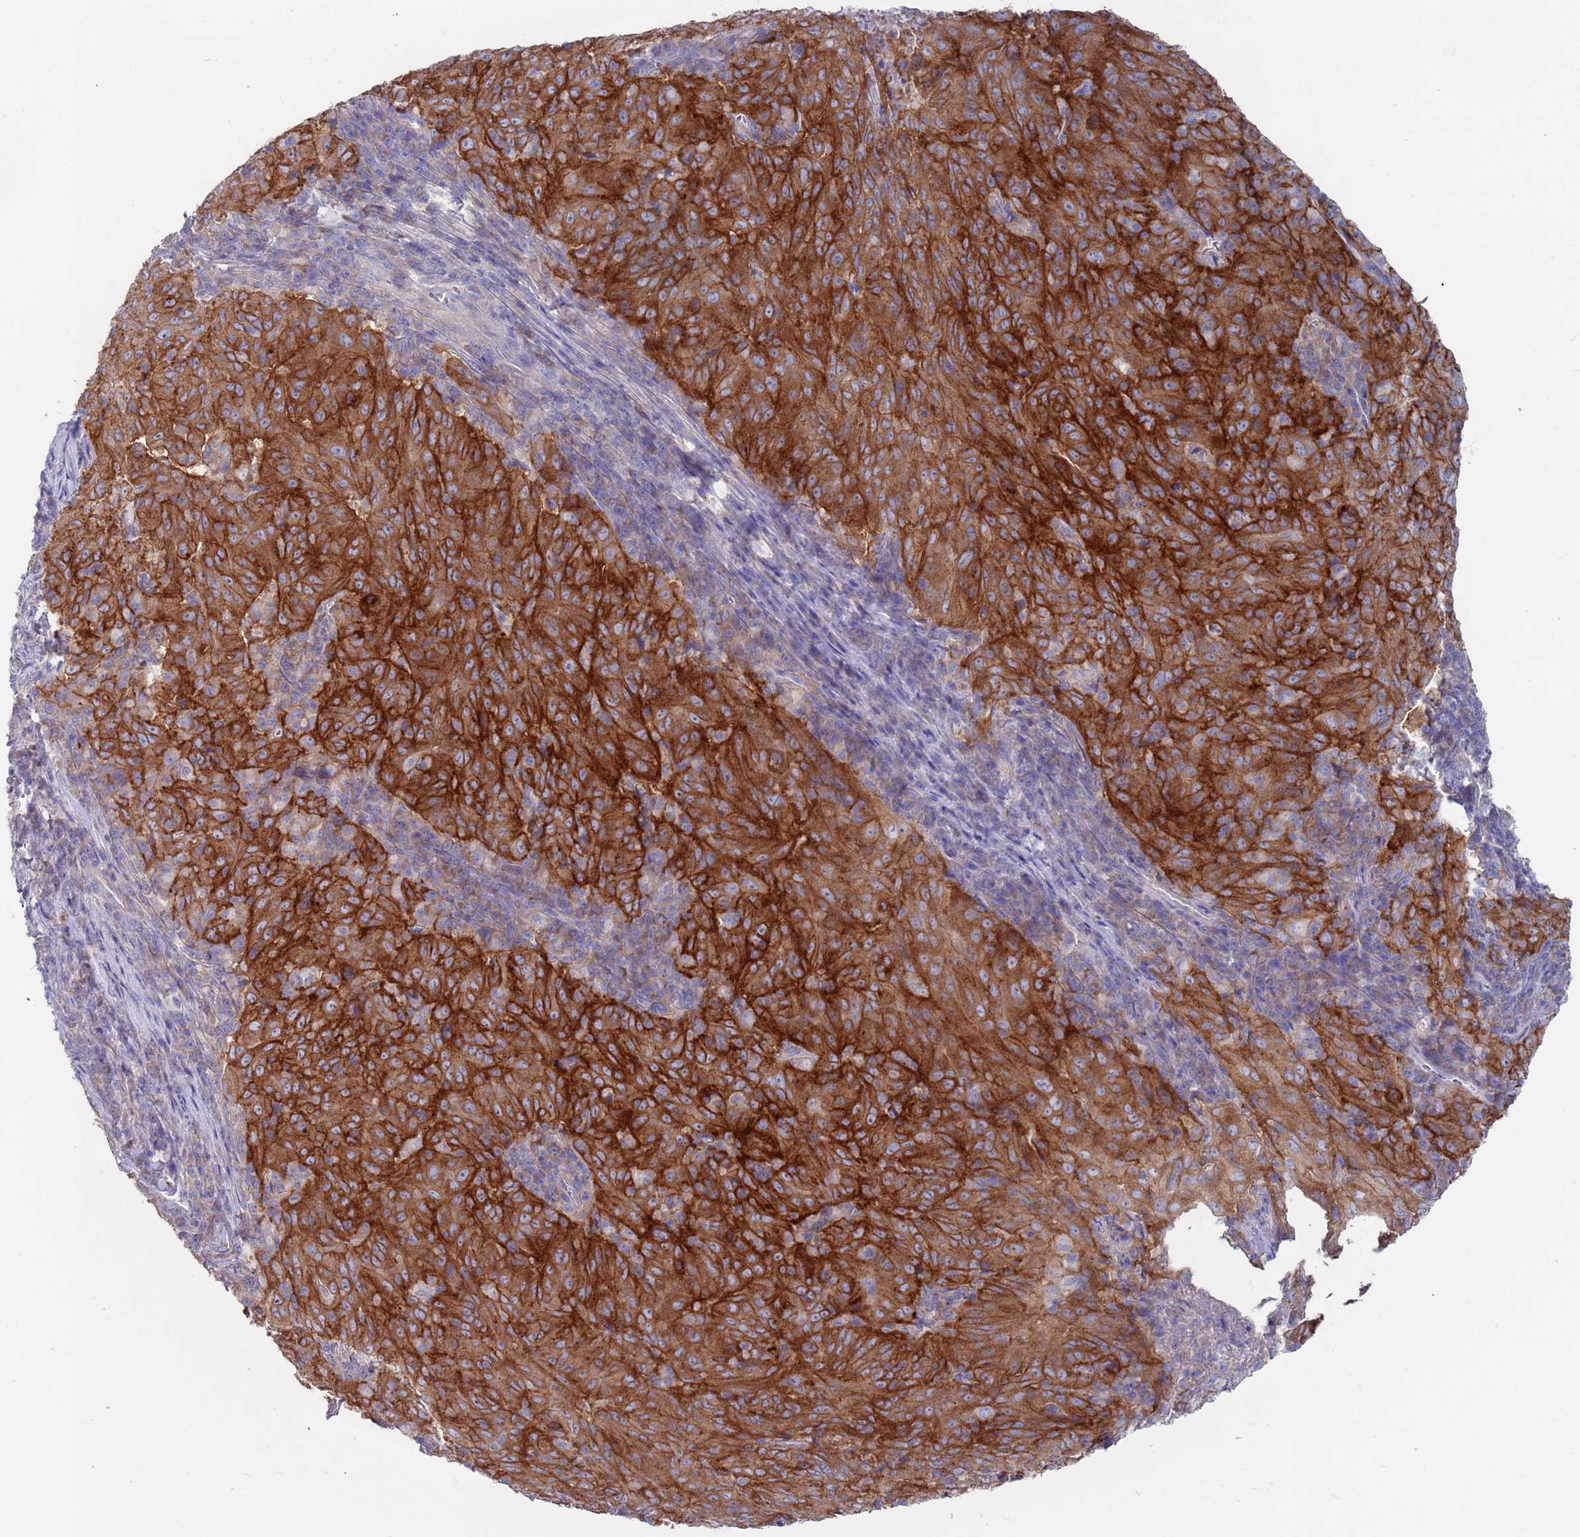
{"staining": {"intensity": "strong", "quantity": ">75%", "location": "cytoplasmic/membranous"}, "tissue": "pancreatic cancer", "cell_type": "Tumor cells", "image_type": "cancer", "snomed": [{"axis": "morphology", "description": "Adenocarcinoma, NOS"}, {"axis": "topography", "description": "Pancreas"}], "caption": "Human adenocarcinoma (pancreatic) stained with a protein marker exhibits strong staining in tumor cells.", "gene": "KRTCAP3", "patient": {"sex": "male", "age": 63}}